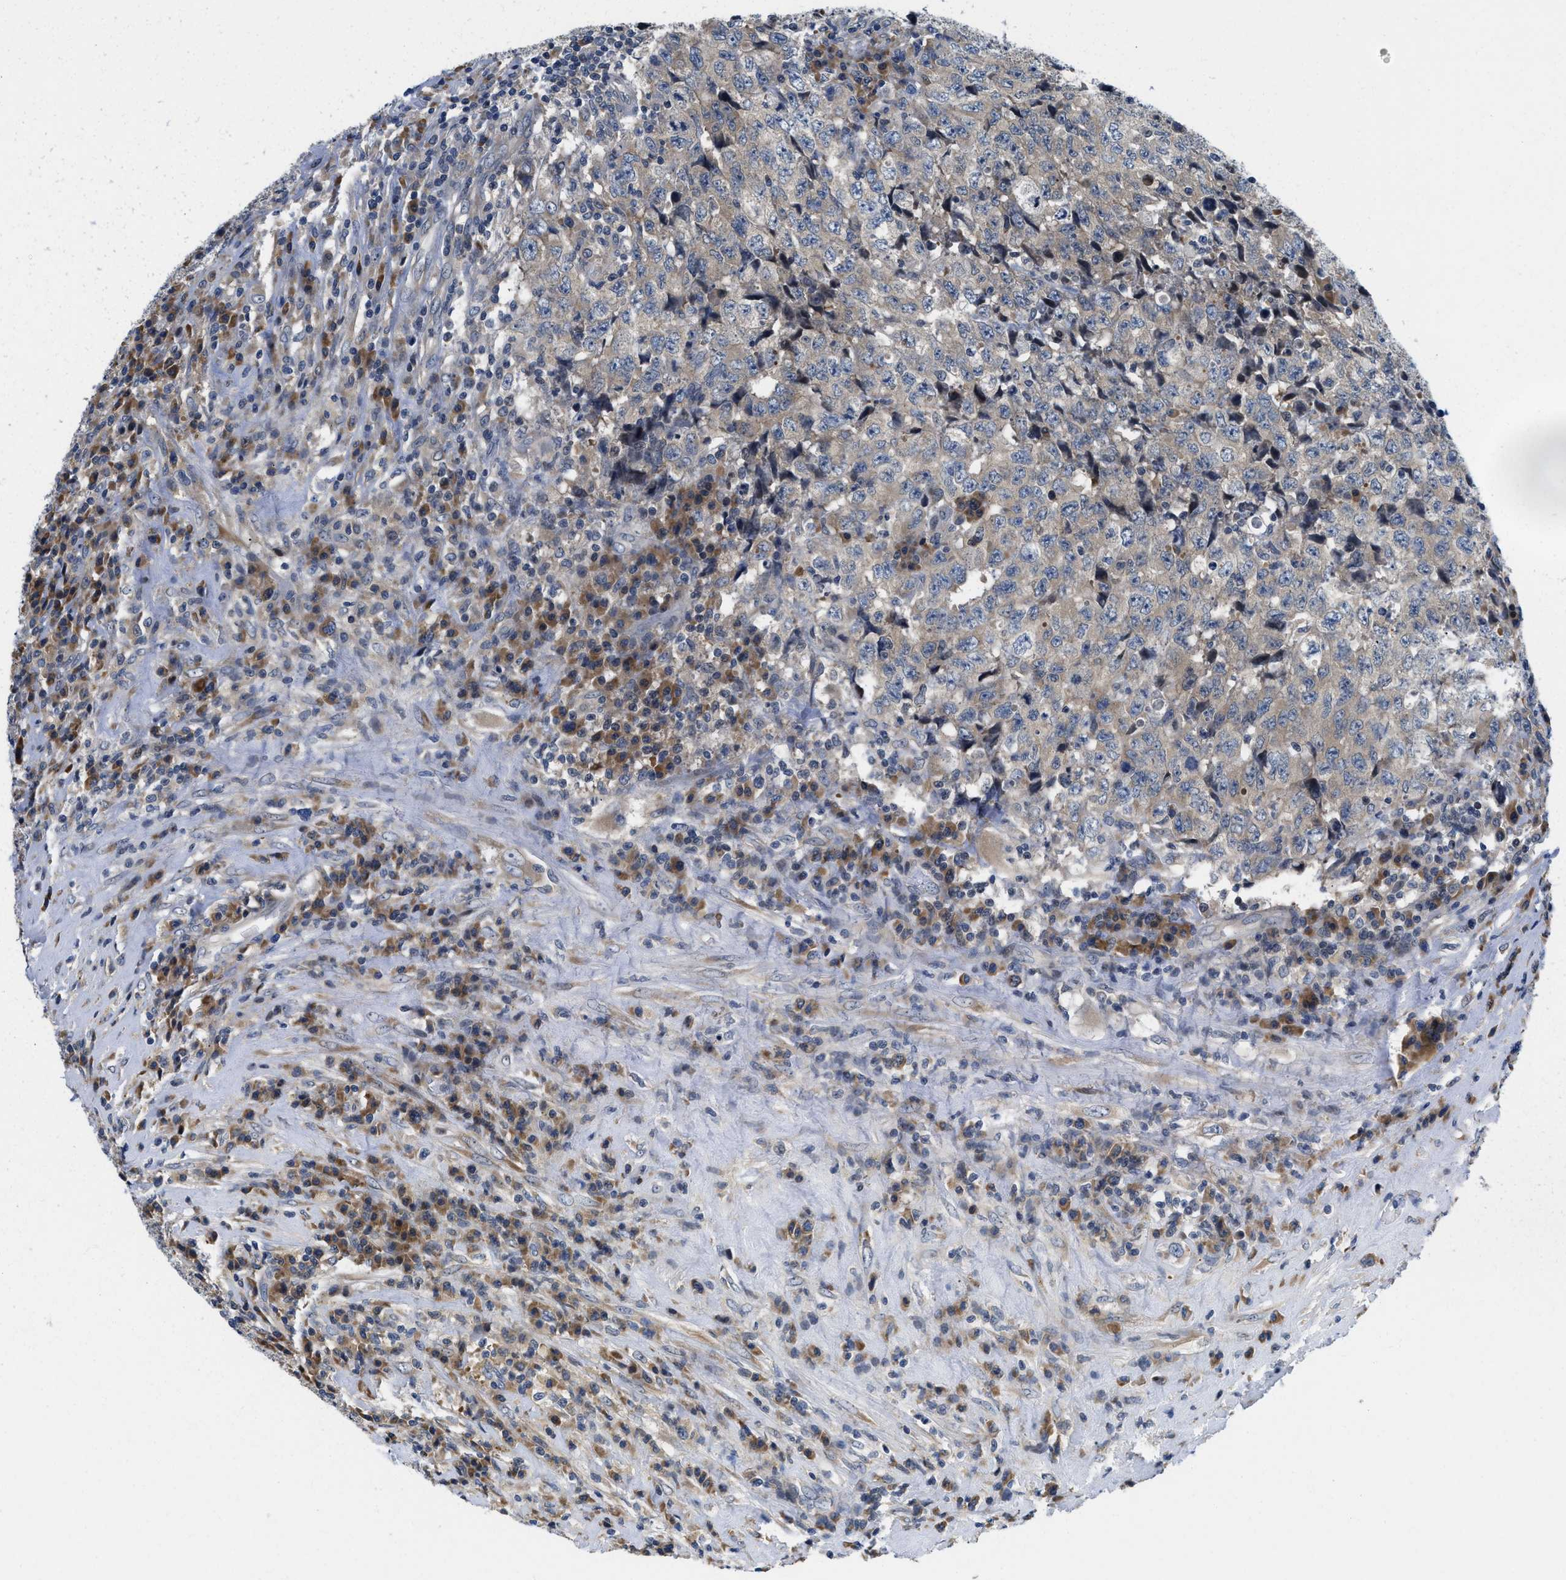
{"staining": {"intensity": "weak", "quantity": "25%-75%", "location": "cytoplasmic/membranous"}, "tissue": "testis cancer", "cell_type": "Tumor cells", "image_type": "cancer", "snomed": [{"axis": "morphology", "description": "Necrosis, NOS"}, {"axis": "morphology", "description": "Carcinoma, Embryonal, NOS"}, {"axis": "topography", "description": "Testis"}], "caption": "This is a photomicrograph of IHC staining of embryonal carcinoma (testis), which shows weak expression in the cytoplasmic/membranous of tumor cells.", "gene": "IKBKE", "patient": {"sex": "male", "age": 19}}